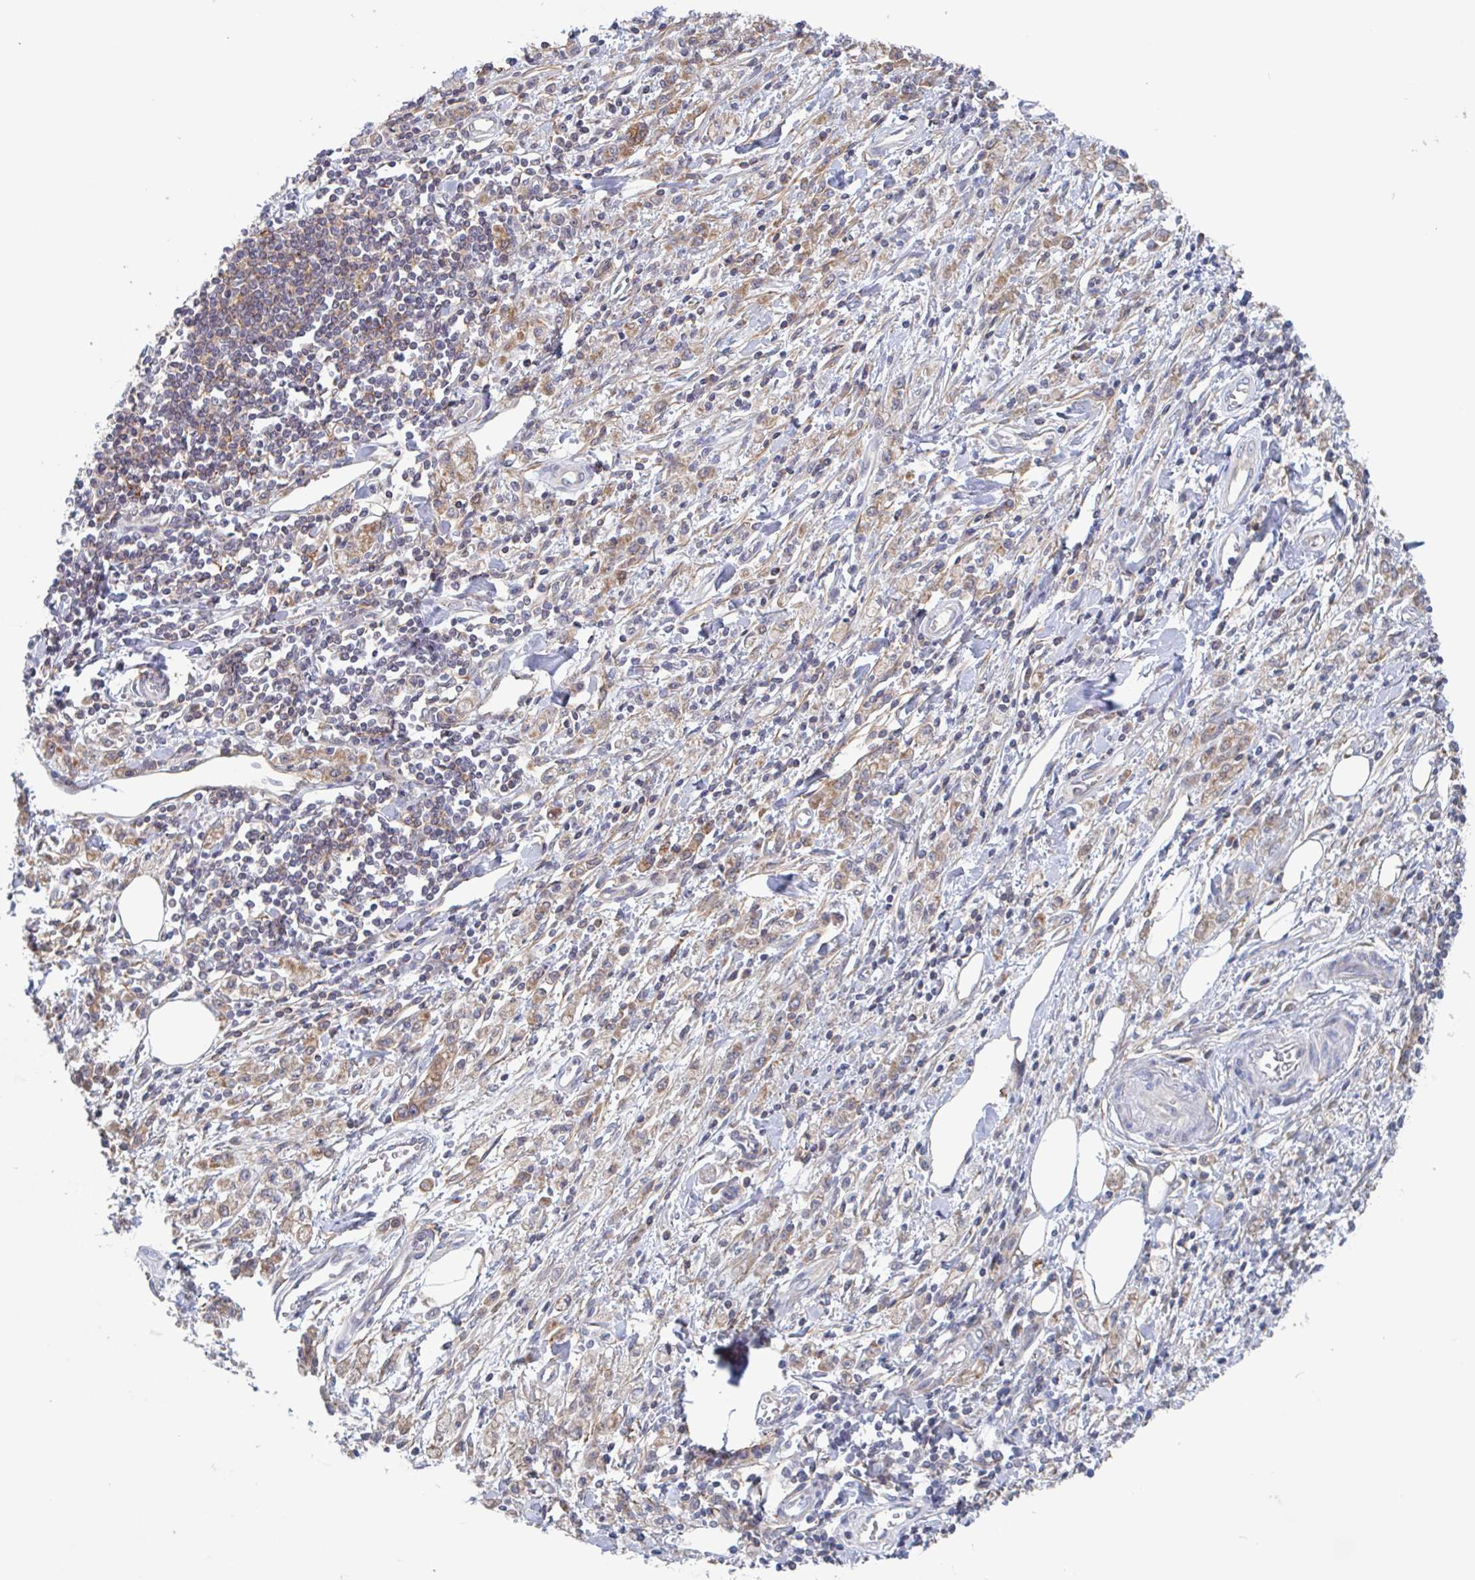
{"staining": {"intensity": "moderate", "quantity": ">75%", "location": "cytoplasmic/membranous"}, "tissue": "stomach cancer", "cell_type": "Tumor cells", "image_type": "cancer", "snomed": [{"axis": "morphology", "description": "Adenocarcinoma, NOS"}, {"axis": "topography", "description": "Stomach"}], "caption": "Immunohistochemical staining of human adenocarcinoma (stomach) demonstrates medium levels of moderate cytoplasmic/membranous protein expression in about >75% of tumor cells. The staining was performed using DAB (3,3'-diaminobenzidine) to visualize the protein expression in brown, while the nuclei were stained in blue with hematoxylin (Magnification: 20x).", "gene": "SURF1", "patient": {"sex": "male", "age": 77}}